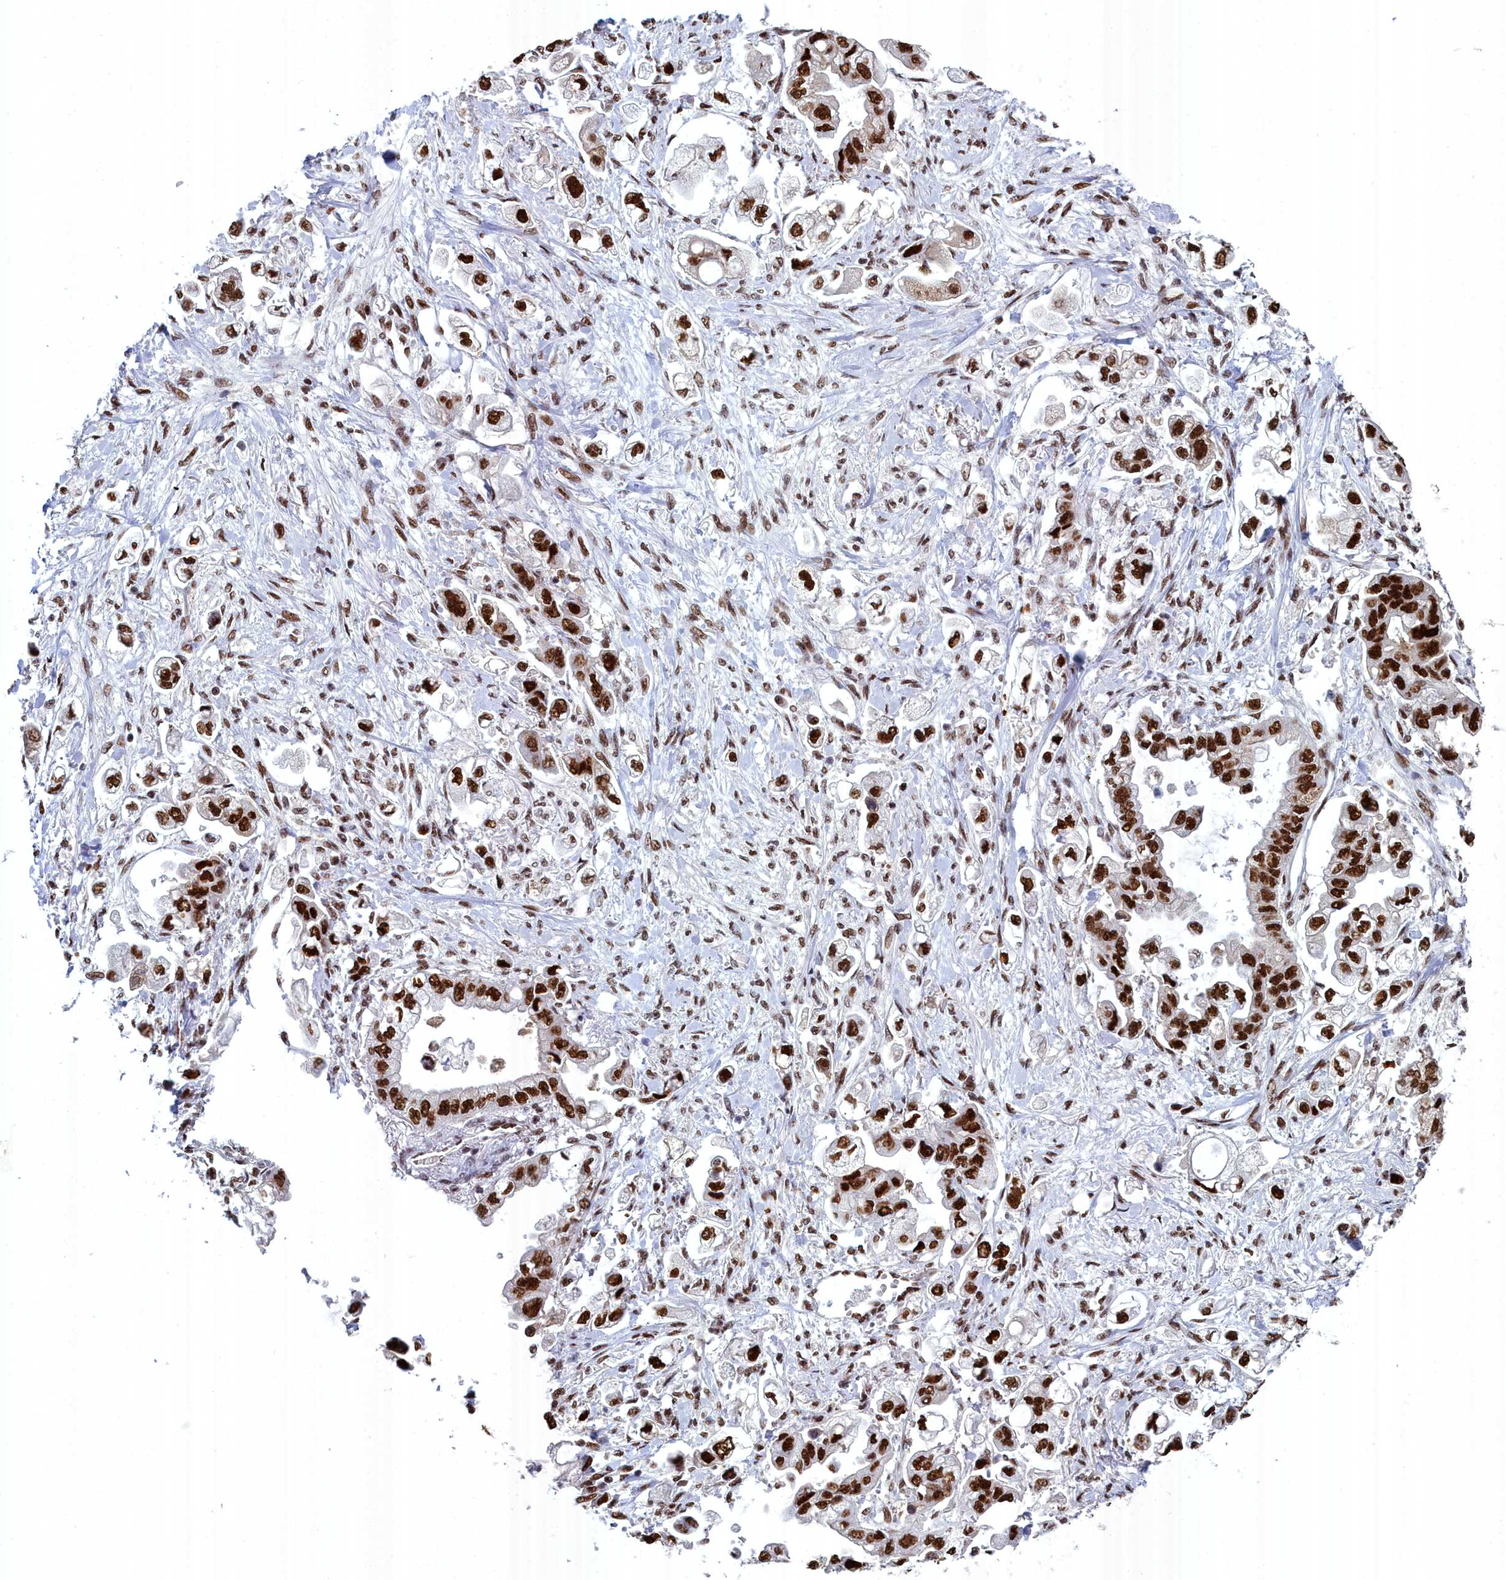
{"staining": {"intensity": "strong", "quantity": ">75%", "location": "nuclear"}, "tissue": "stomach cancer", "cell_type": "Tumor cells", "image_type": "cancer", "snomed": [{"axis": "morphology", "description": "Adenocarcinoma, NOS"}, {"axis": "topography", "description": "Stomach"}], "caption": "Human stomach adenocarcinoma stained with a protein marker displays strong staining in tumor cells.", "gene": "SF3B3", "patient": {"sex": "male", "age": 62}}